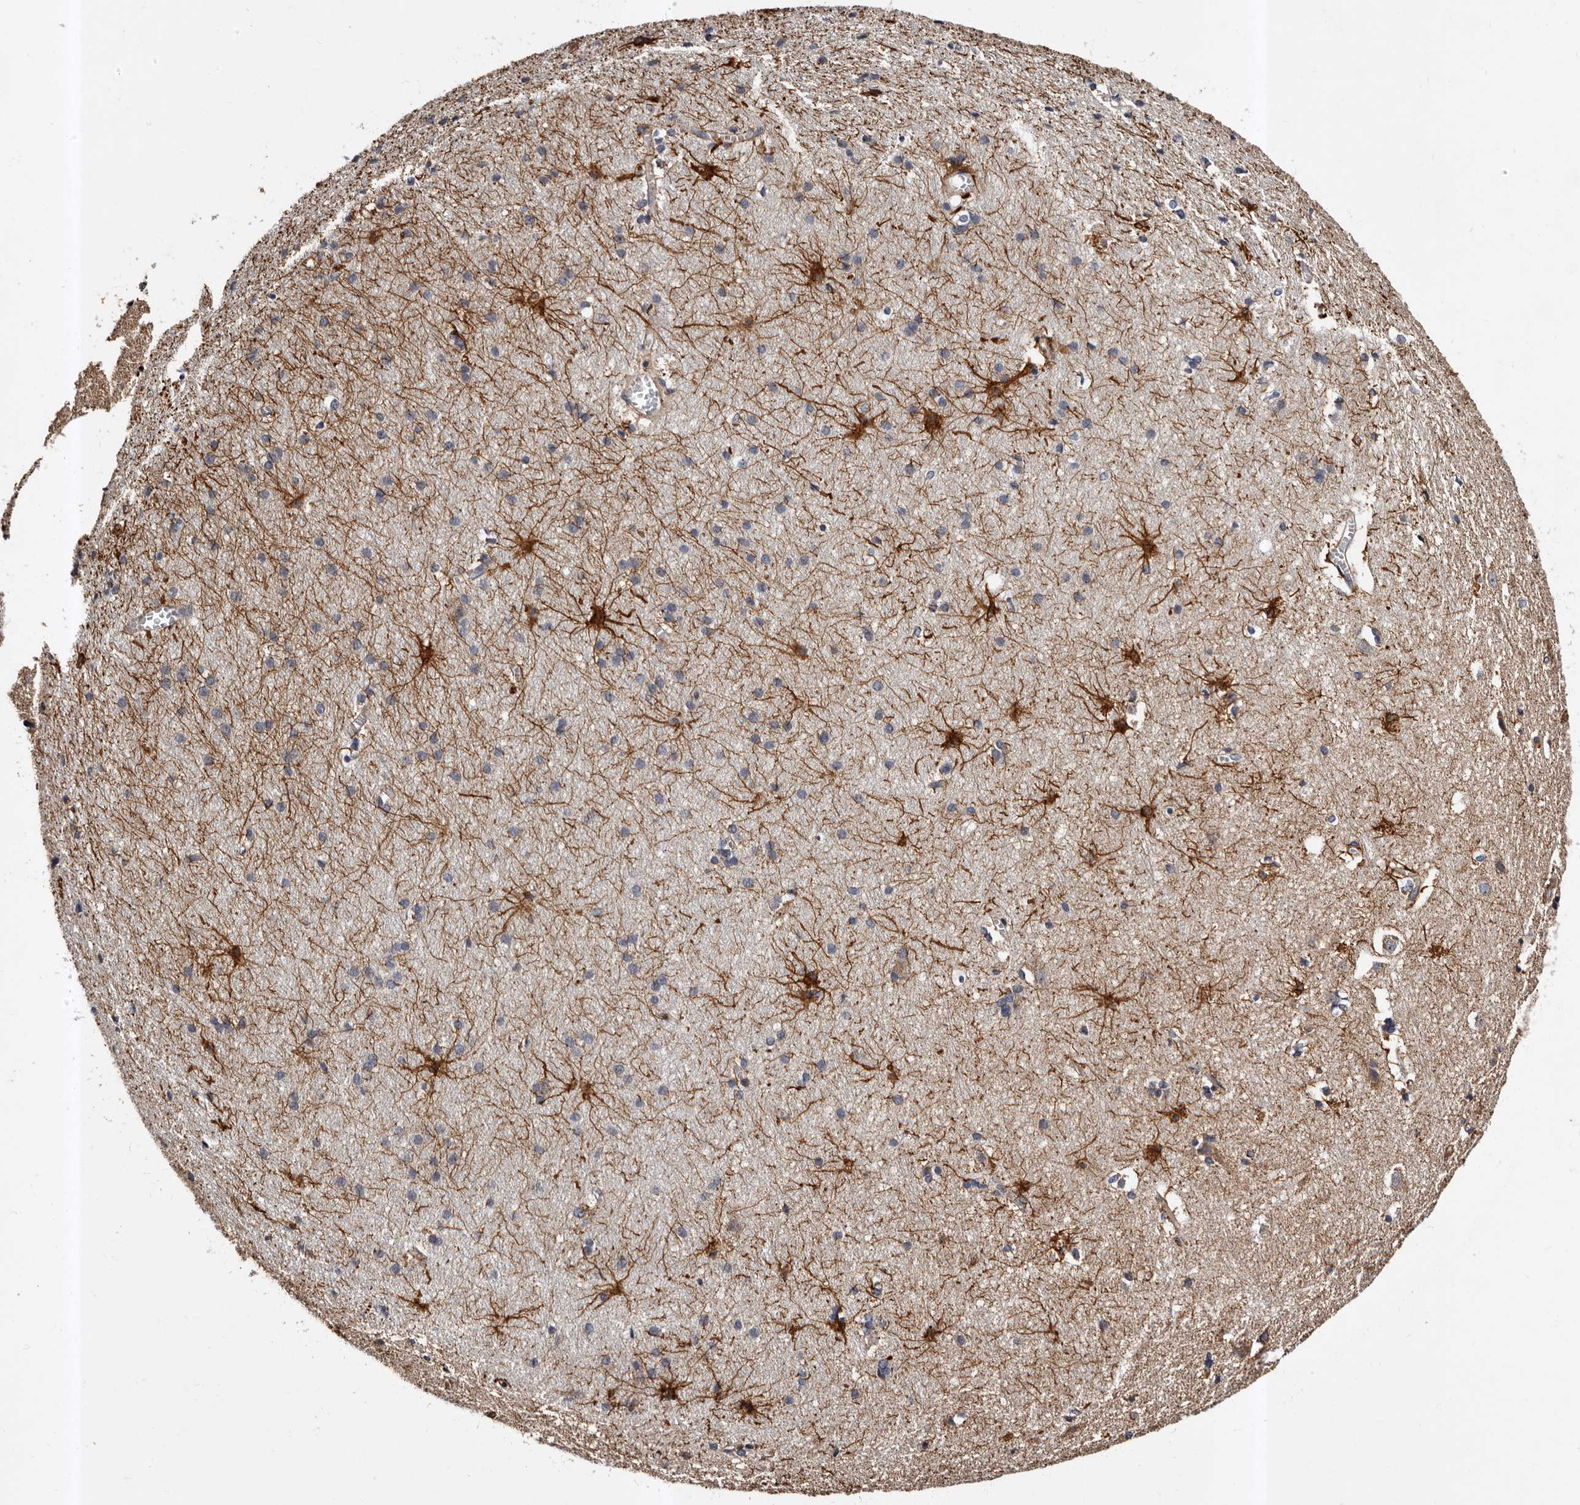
{"staining": {"intensity": "moderate", "quantity": ">75%", "location": "cytoplasmic/membranous"}, "tissue": "cerebral cortex", "cell_type": "Endothelial cells", "image_type": "normal", "snomed": [{"axis": "morphology", "description": "Normal tissue, NOS"}, {"axis": "topography", "description": "Cerebral cortex"}], "caption": "Protein expression analysis of unremarkable cerebral cortex demonstrates moderate cytoplasmic/membranous staining in about >75% of endothelial cells.", "gene": "ADCK5", "patient": {"sex": "male", "age": 54}}